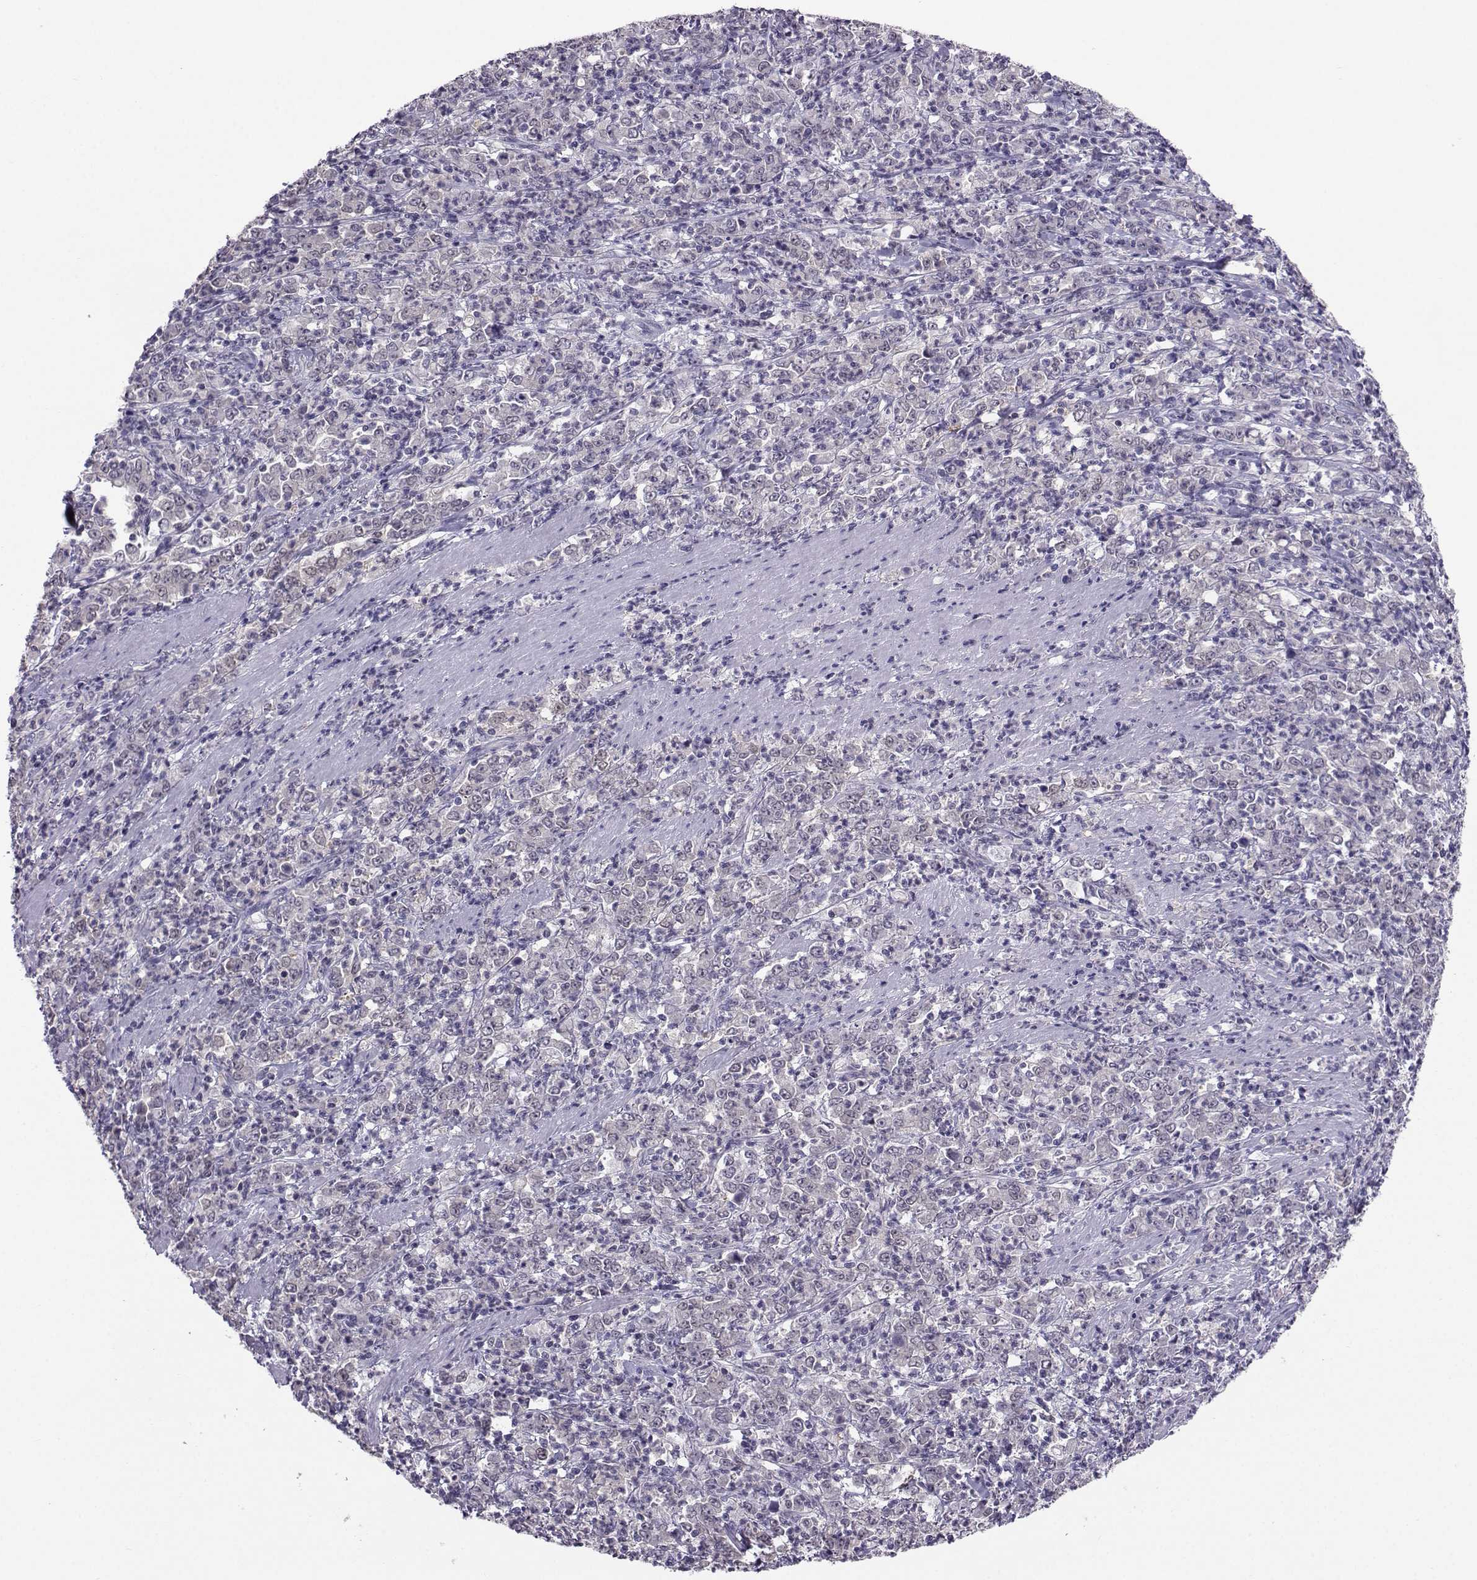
{"staining": {"intensity": "negative", "quantity": "none", "location": "none"}, "tissue": "stomach cancer", "cell_type": "Tumor cells", "image_type": "cancer", "snomed": [{"axis": "morphology", "description": "Adenocarcinoma, NOS"}, {"axis": "topography", "description": "Stomach, lower"}], "caption": "This is an immunohistochemistry image of human stomach adenocarcinoma. There is no staining in tumor cells.", "gene": "PGK1", "patient": {"sex": "female", "age": 71}}